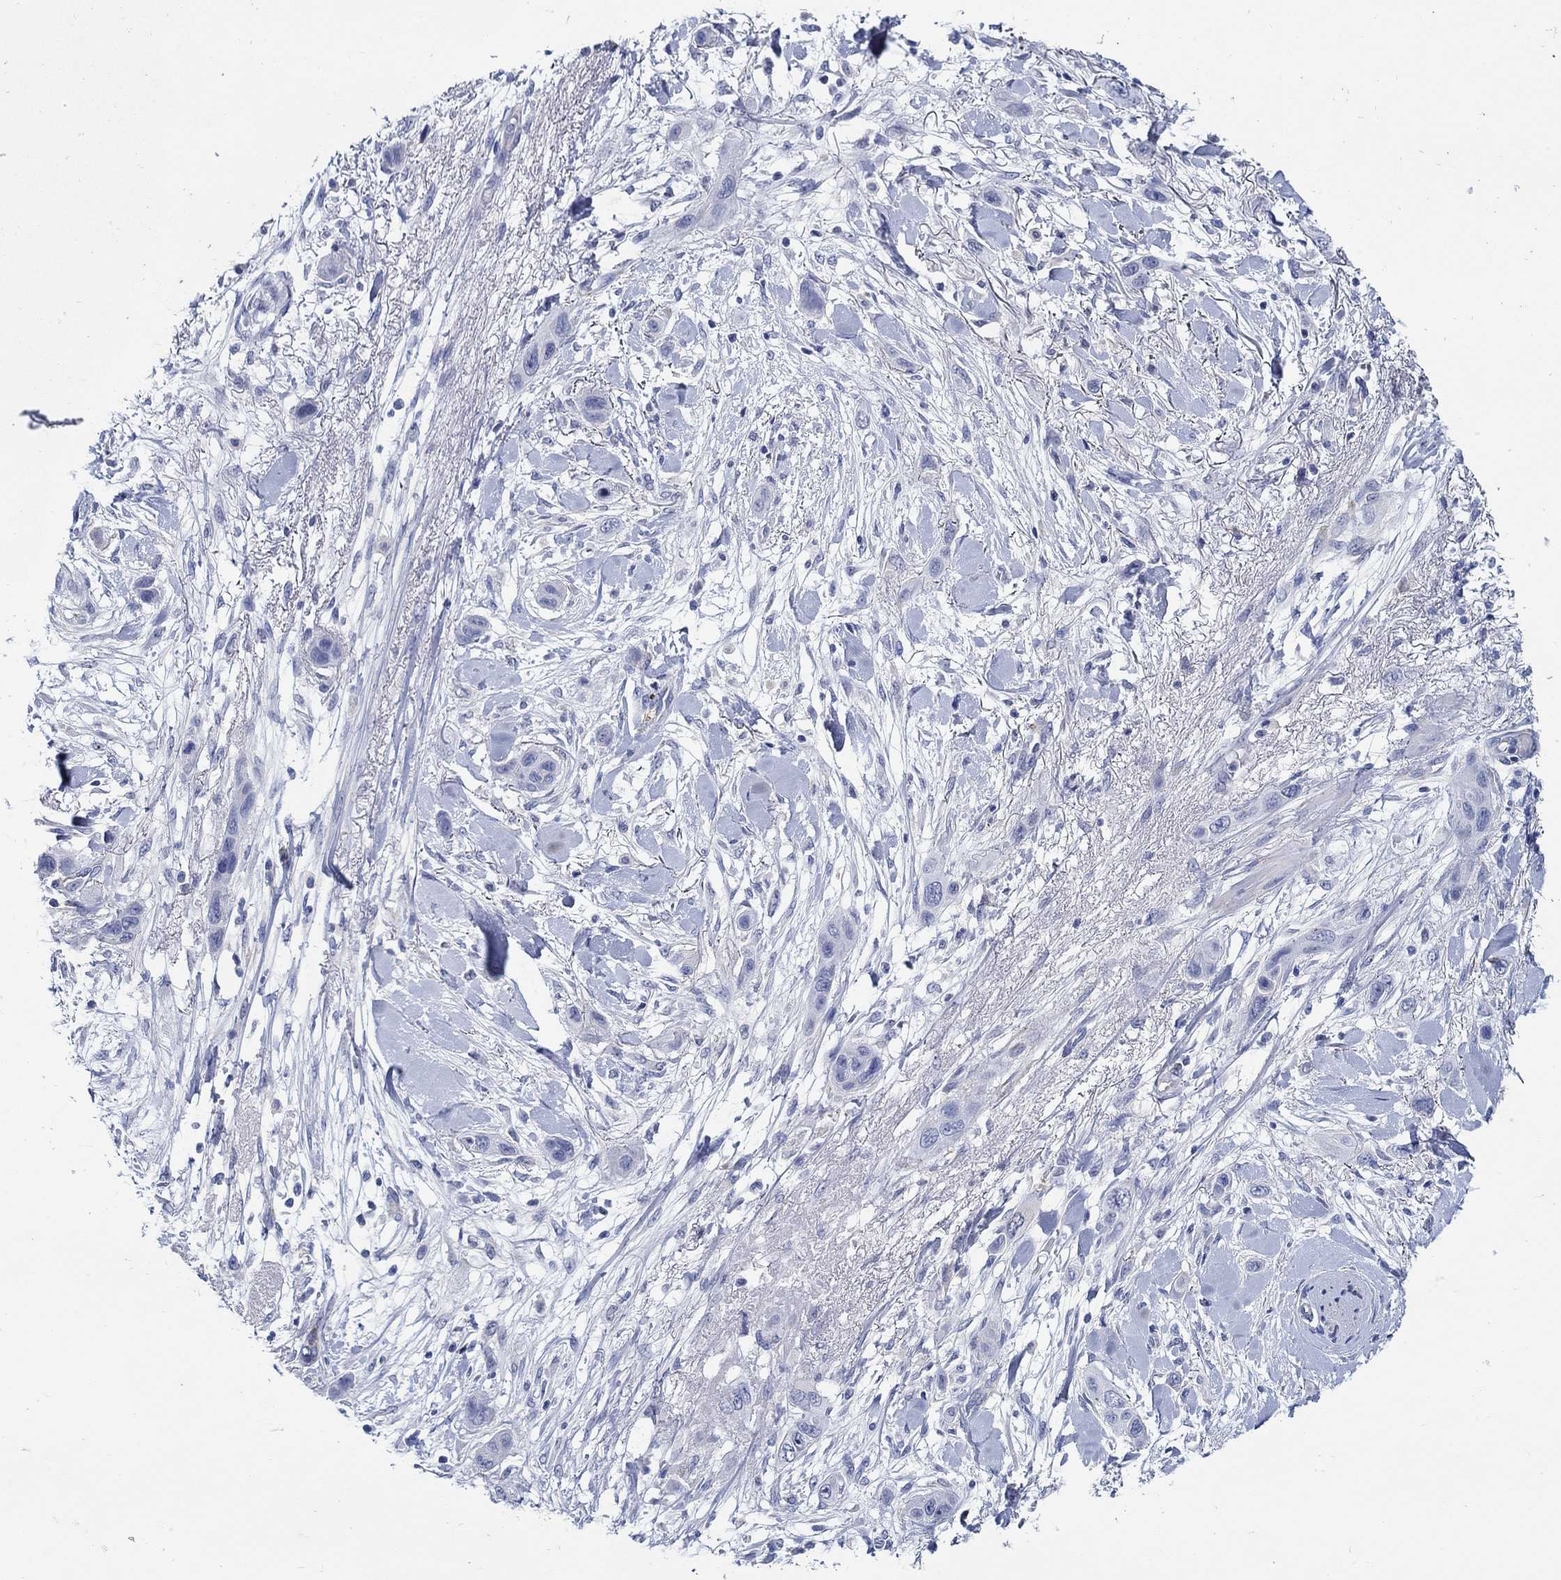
{"staining": {"intensity": "negative", "quantity": "none", "location": "none"}, "tissue": "skin cancer", "cell_type": "Tumor cells", "image_type": "cancer", "snomed": [{"axis": "morphology", "description": "Squamous cell carcinoma, NOS"}, {"axis": "topography", "description": "Skin"}], "caption": "Tumor cells show no significant protein expression in skin cancer. (DAB immunohistochemistry, high magnification).", "gene": "MC2R", "patient": {"sex": "male", "age": 79}}